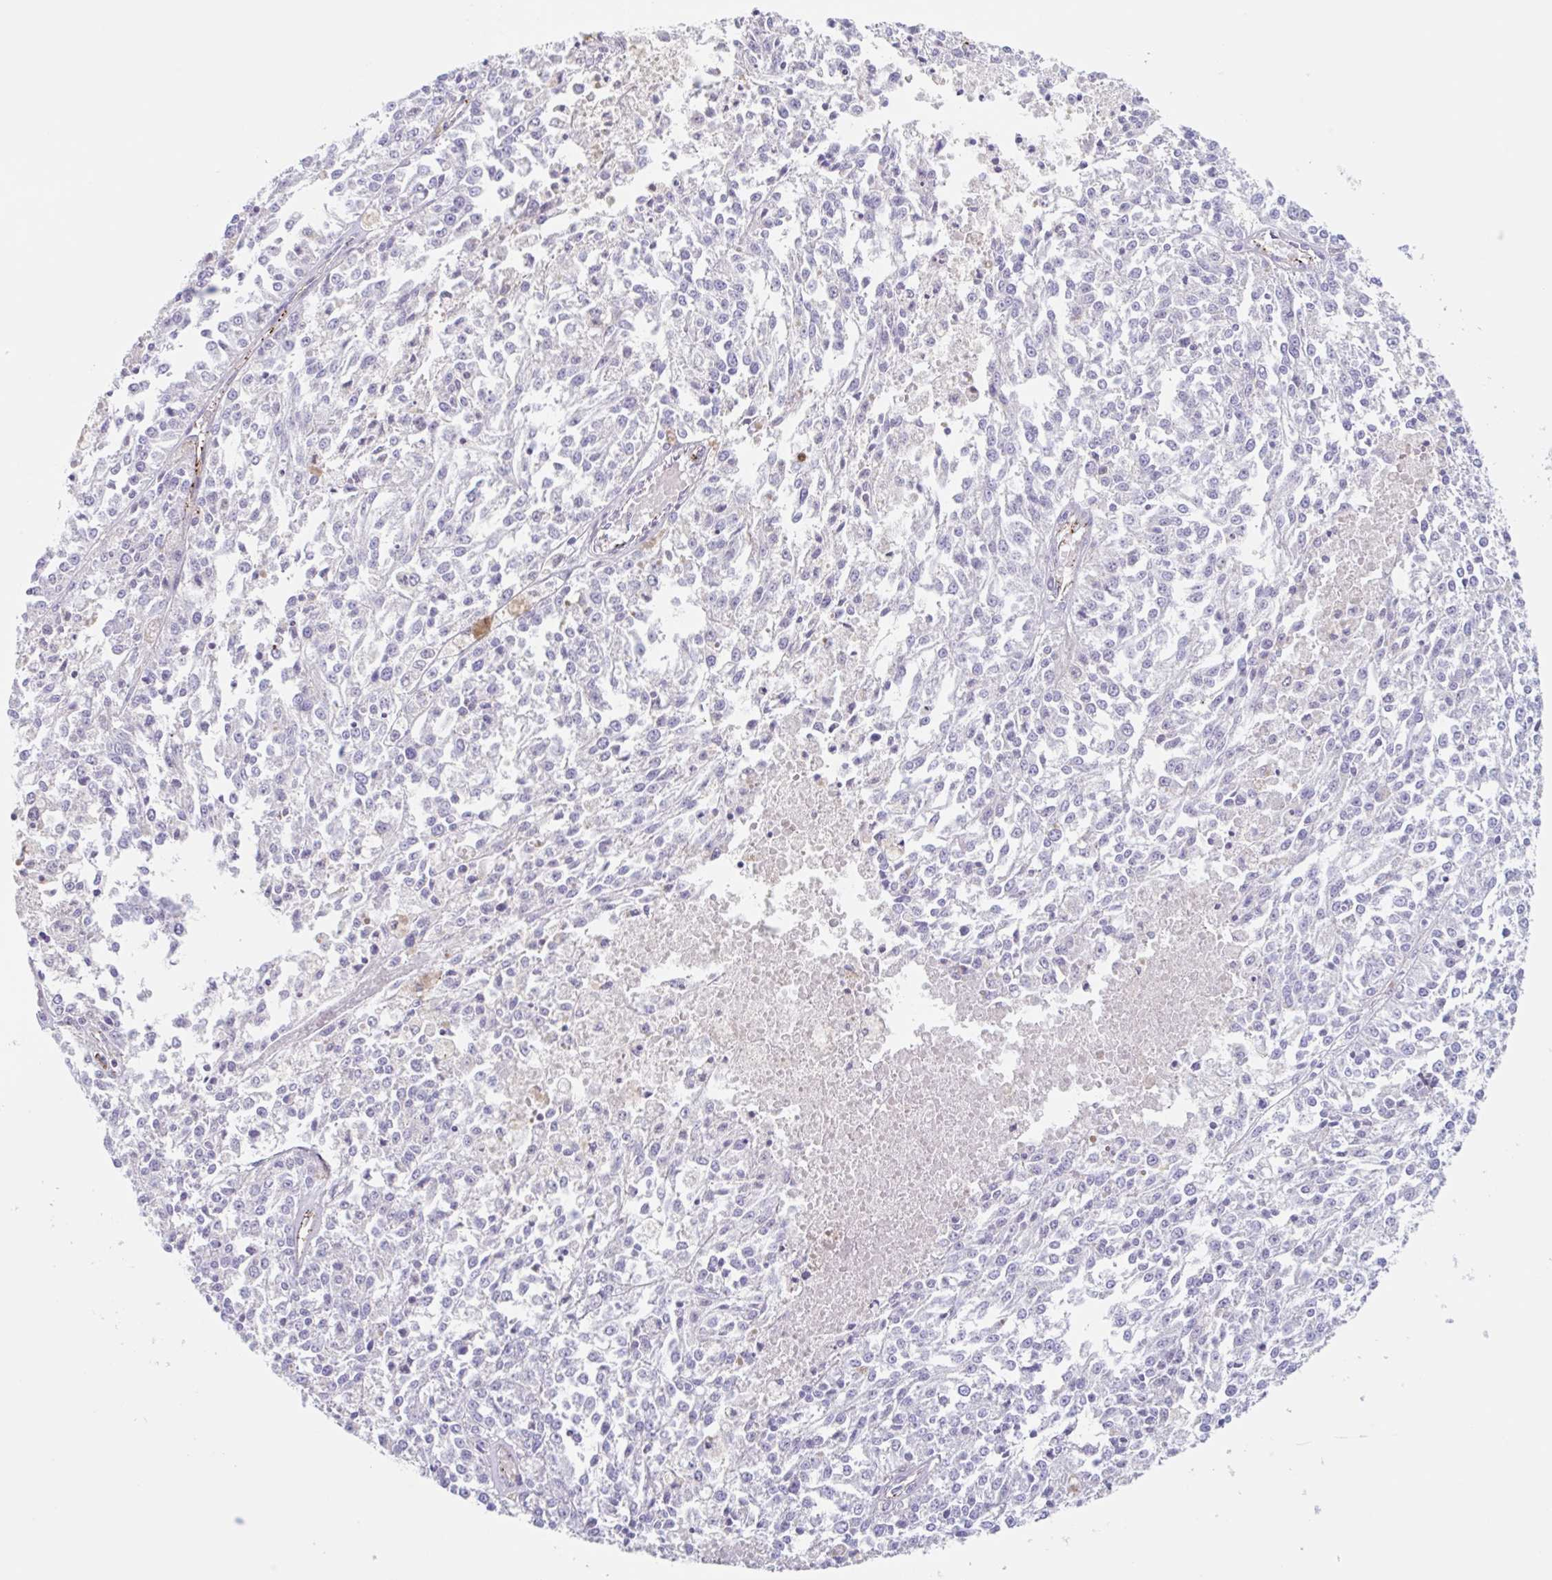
{"staining": {"intensity": "negative", "quantity": "none", "location": "none"}, "tissue": "melanoma", "cell_type": "Tumor cells", "image_type": "cancer", "snomed": [{"axis": "morphology", "description": "Malignant melanoma, NOS"}, {"axis": "topography", "description": "Skin"}], "caption": "There is no significant positivity in tumor cells of melanoma.", "gene": "EHD4", "patient": {"sex": "female", "age": 64}}